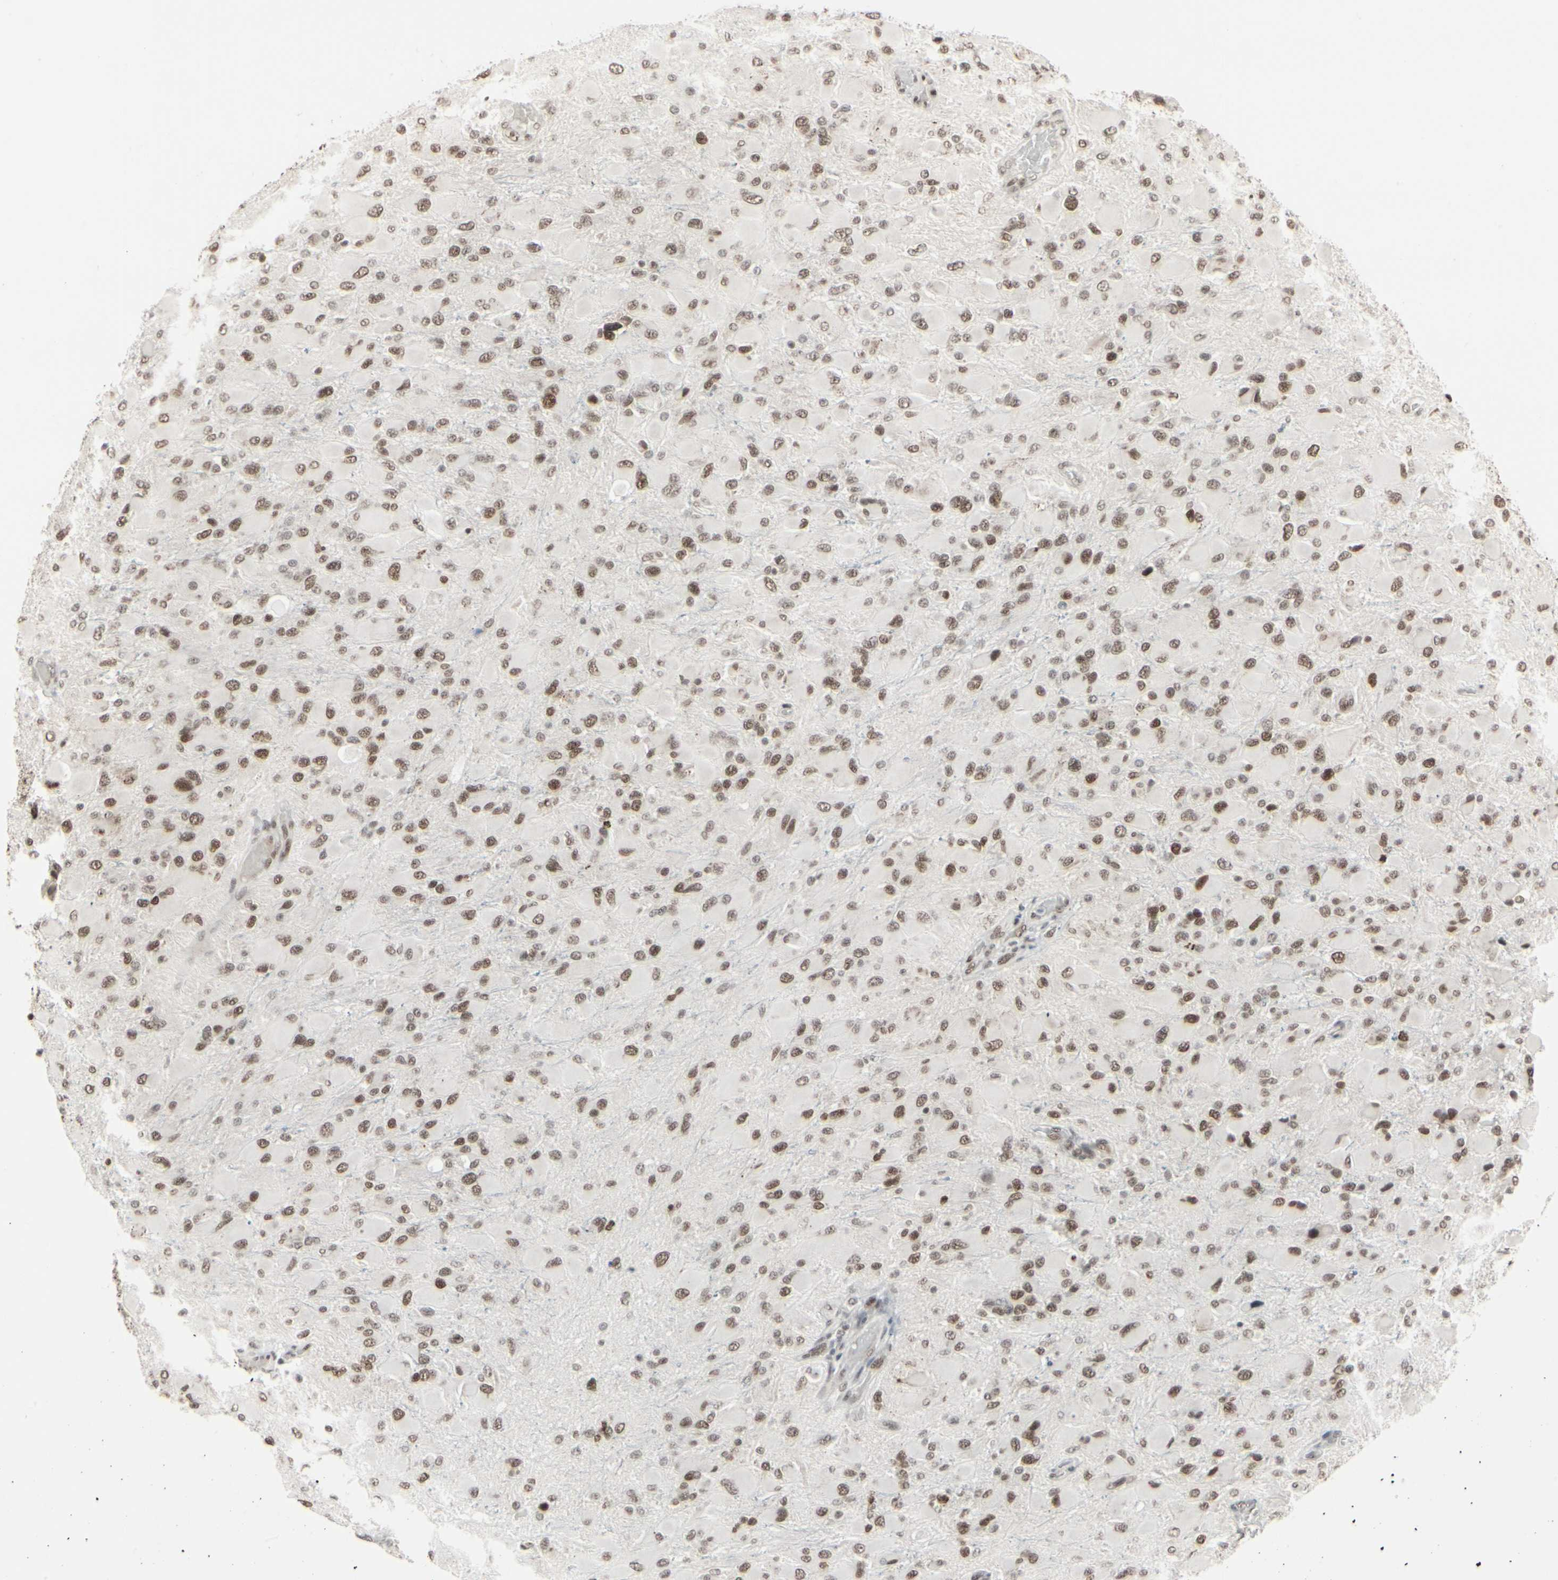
{"staining": {"intensity": "moderate", "quantity": ">75%", "location": "nuclear"}, "tissue": "glioma", "cell_type": "Tumor cells", "image_type": "cancer", "snomed": [{"axis": "morphology", "description": "Glioma, malignant, High grade"}, {"axis": "topography", "description": "Cerebral cortex"}], "caption": "This is a photomicrograph of immunohistochemistry staining of malignant glioma (high-grade), which shows moderate positivity in the nuclear of tumor cells.", "gene": "HMG20A", "patient": {"sex": "female", "age": 36}}